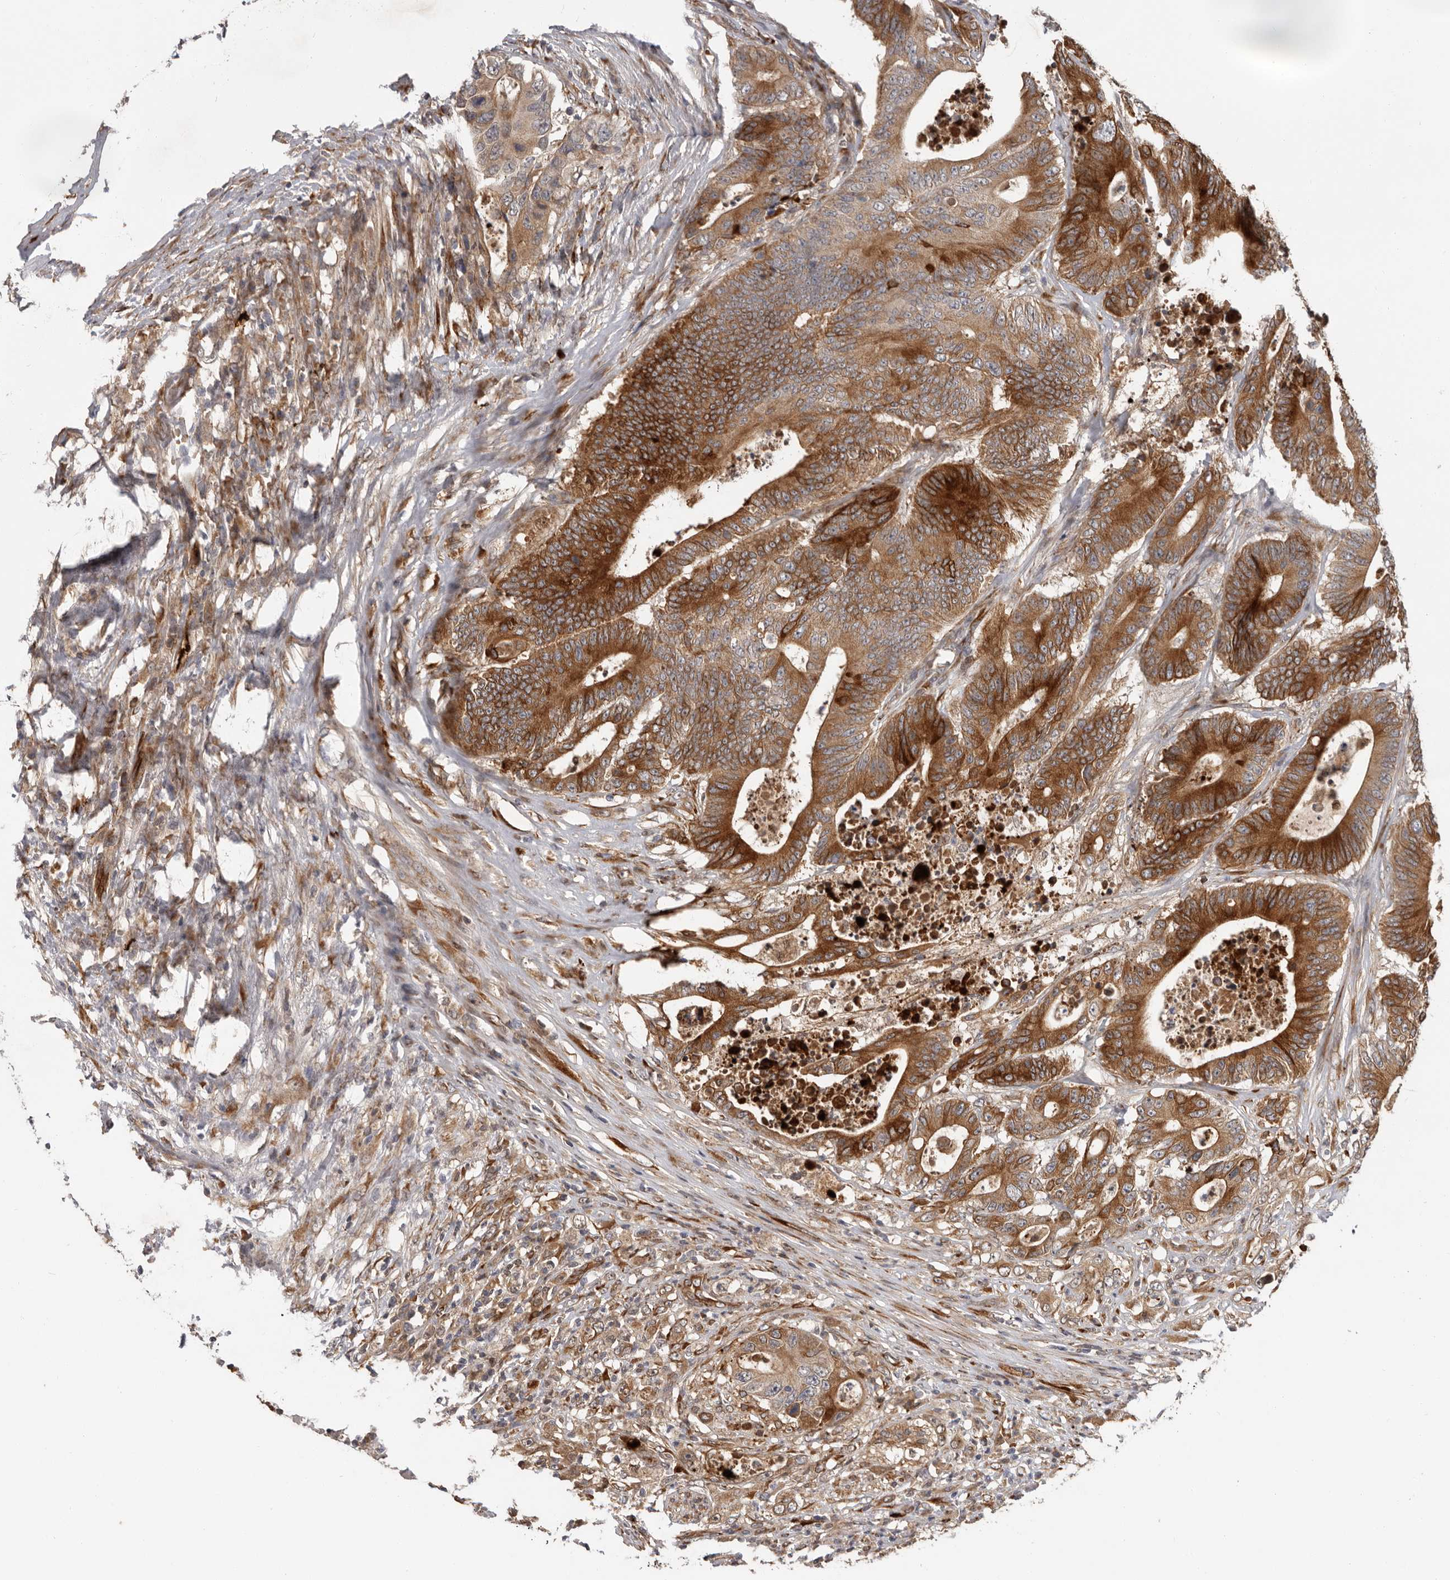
{"staining": {"intensity": "strong", "quantity": ">75%", "location": "cytoplasmic/membranous"}, "tissue": "colorectal cancer", "cell_type": "Tumor cells", "image_type": "cancer", "snomed": [{"axis": "morphology", "description": "Adenocarcinoma, NOS"}, {"axis": "topography", "description": "Colon"}], "caption": "Human colorectal adenocarcinoma stained with a protein marker exhibits strong staining in tumor cells.", "gene": "MTF1", "patient": {"sex": "male", "age": 83}}